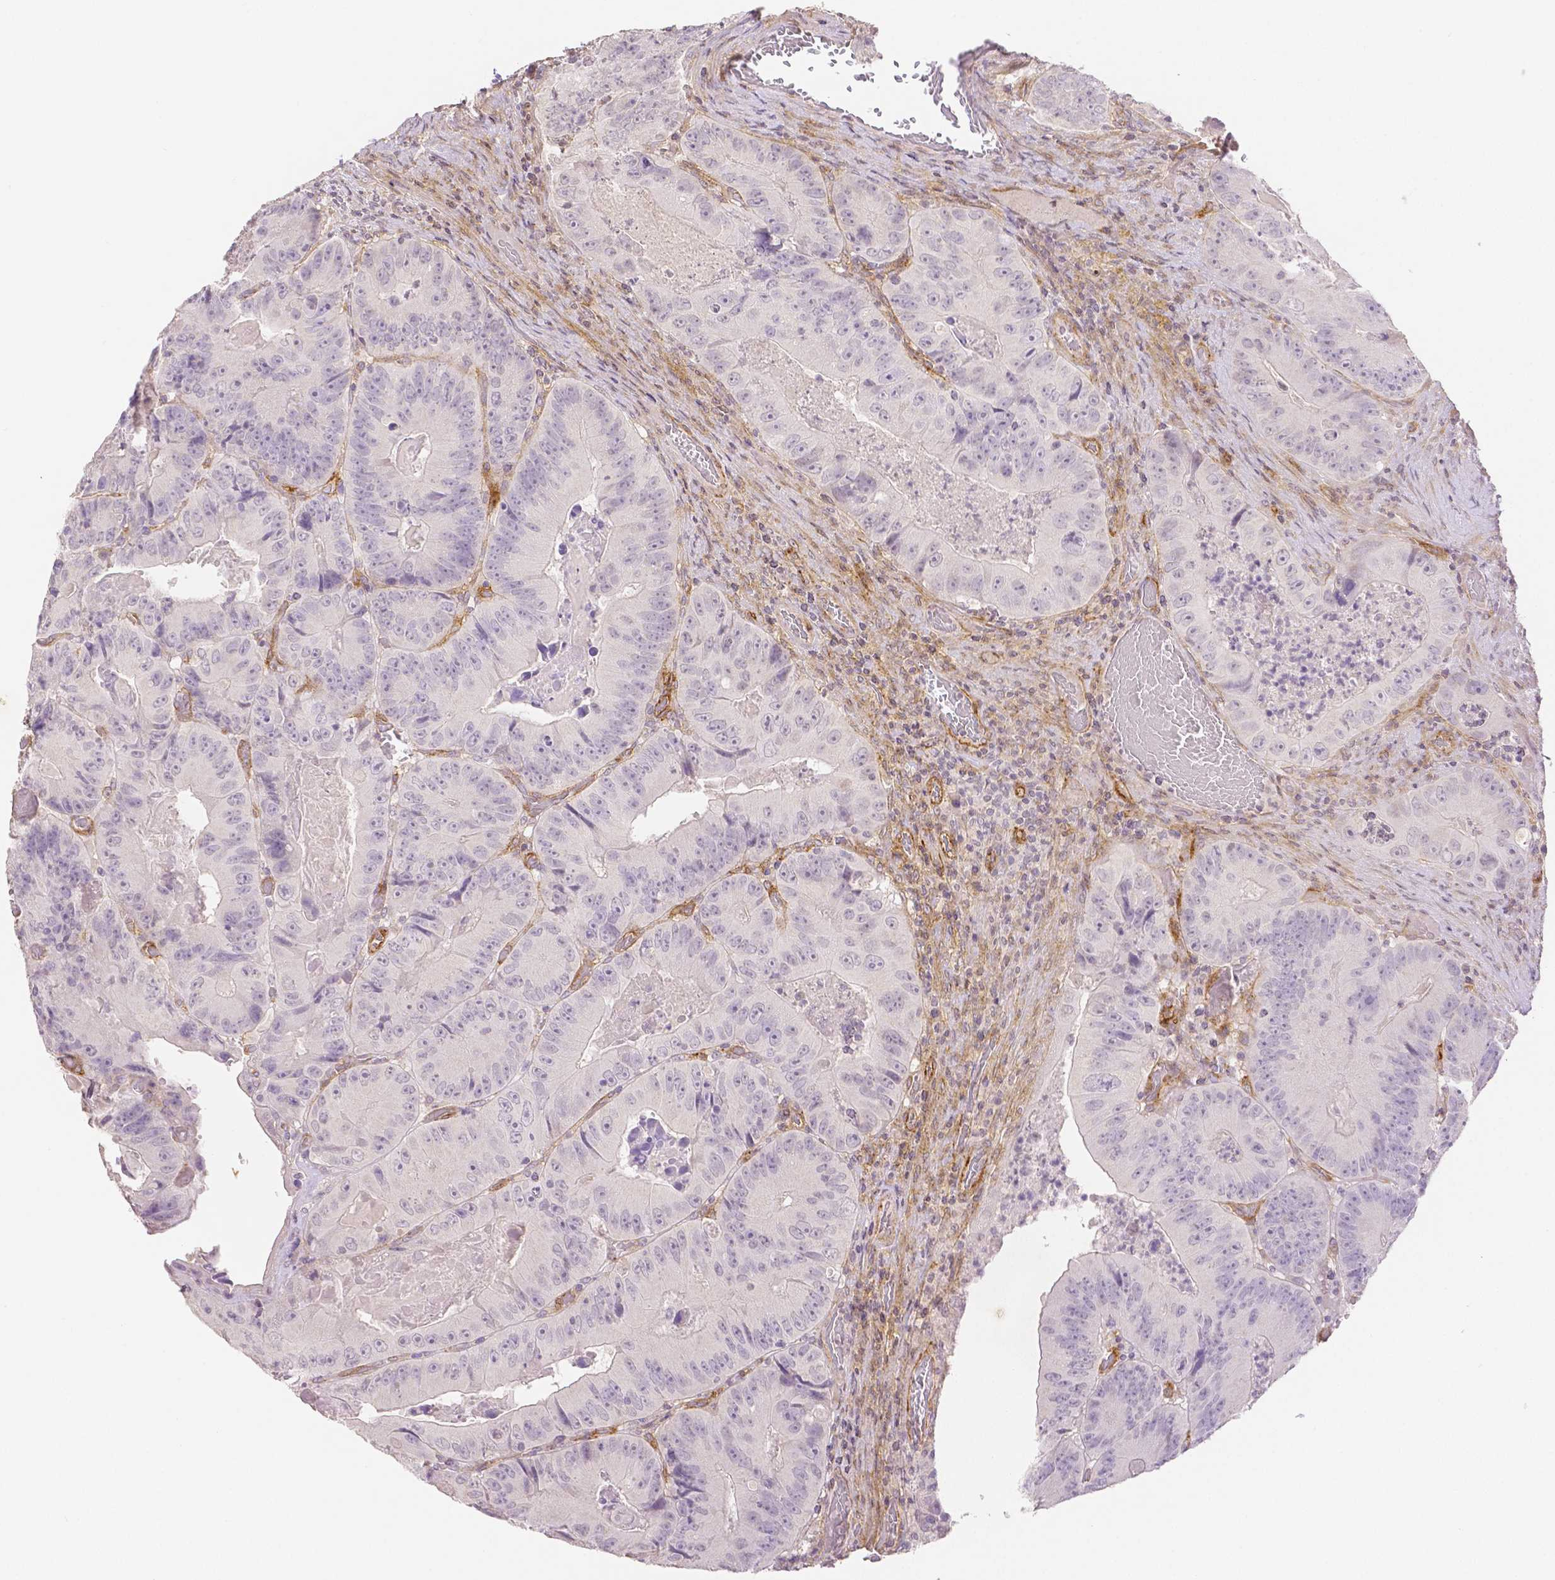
{"staining": {"intensity": "negative", "quantity": "none", "location": "none"}, "tissue": "colorectal cancer", "cell_type": "Tumor cells", "image_type": "cancer", "snomed": [{"axis": "morphology", "description": "Adenocarcinoma, NOS"}, {"axis": "topography", "description": "Colon"}], "caption": "Tumor cells show no significant protein staining in colorectal adenocarcinoma.", "gene": "THY1", "patient": {"sex": "female", "age": 86}}